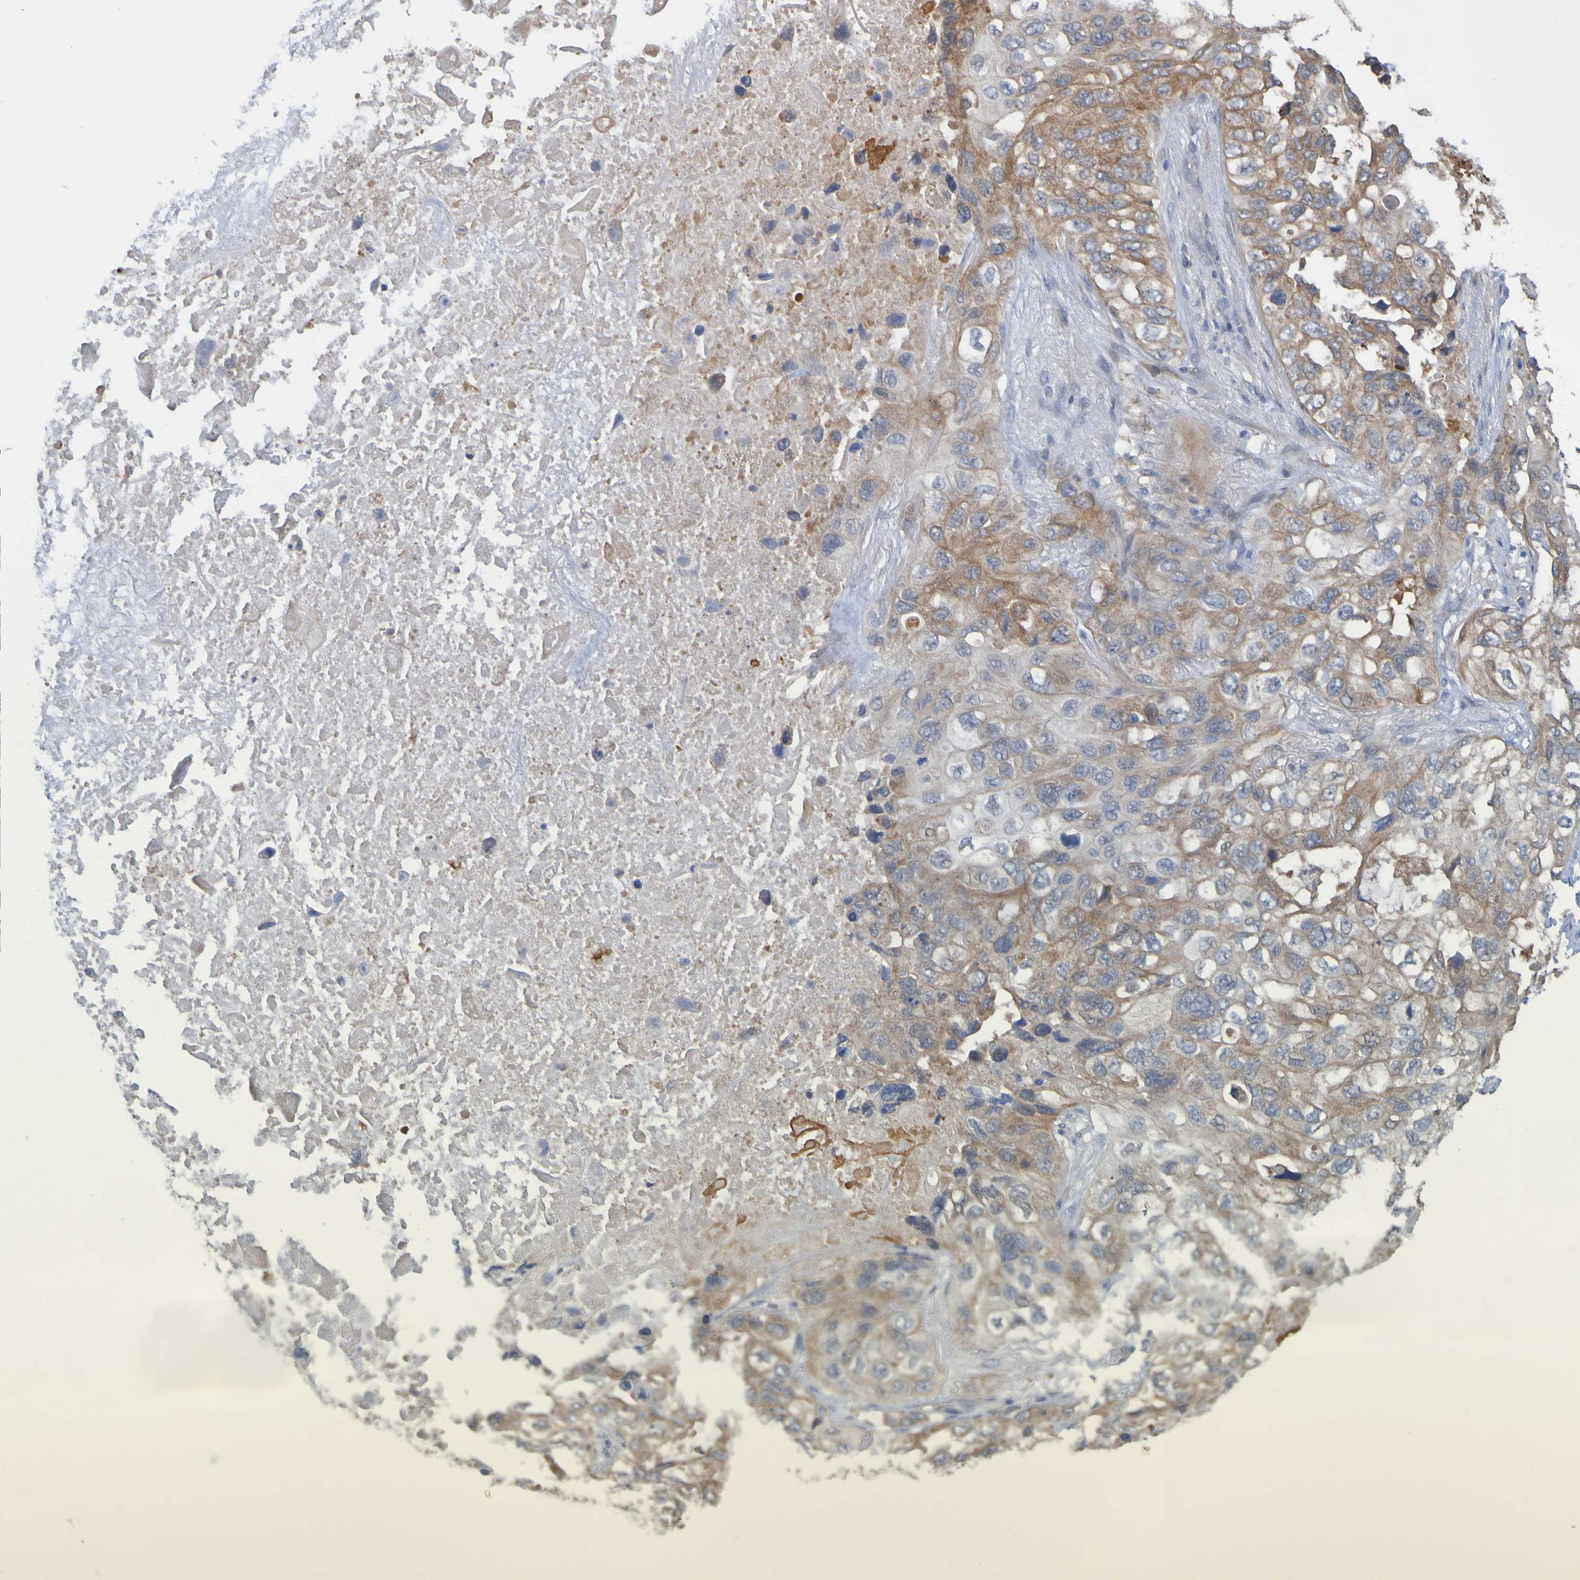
{"staining": {"intensity": "moderate", "quantity": "25%-75%", "location": "cytoplasmic/membranous"}, "tissue": "lung cancer", "cell_type": "Tumor cells", "image_type": "cancer", "snomed": [{"axis": "morphology", "description": "Squamous cell carcinoma, NOS"}, {"axis": "topography", "description": "Lung"}], "caption": "The histopathology image demonstrates immunohistochemical staining of lung cancer (squamous cell carcinoma). There is moderate cytoplasmic/membranous expression is present in approximately 25%-75% of tumor cells. (brown staining indicates protein expression, while blue staining denotes nuclei).", "gene": "NAV2", "patient": {"sex": "female", "age": 73}}